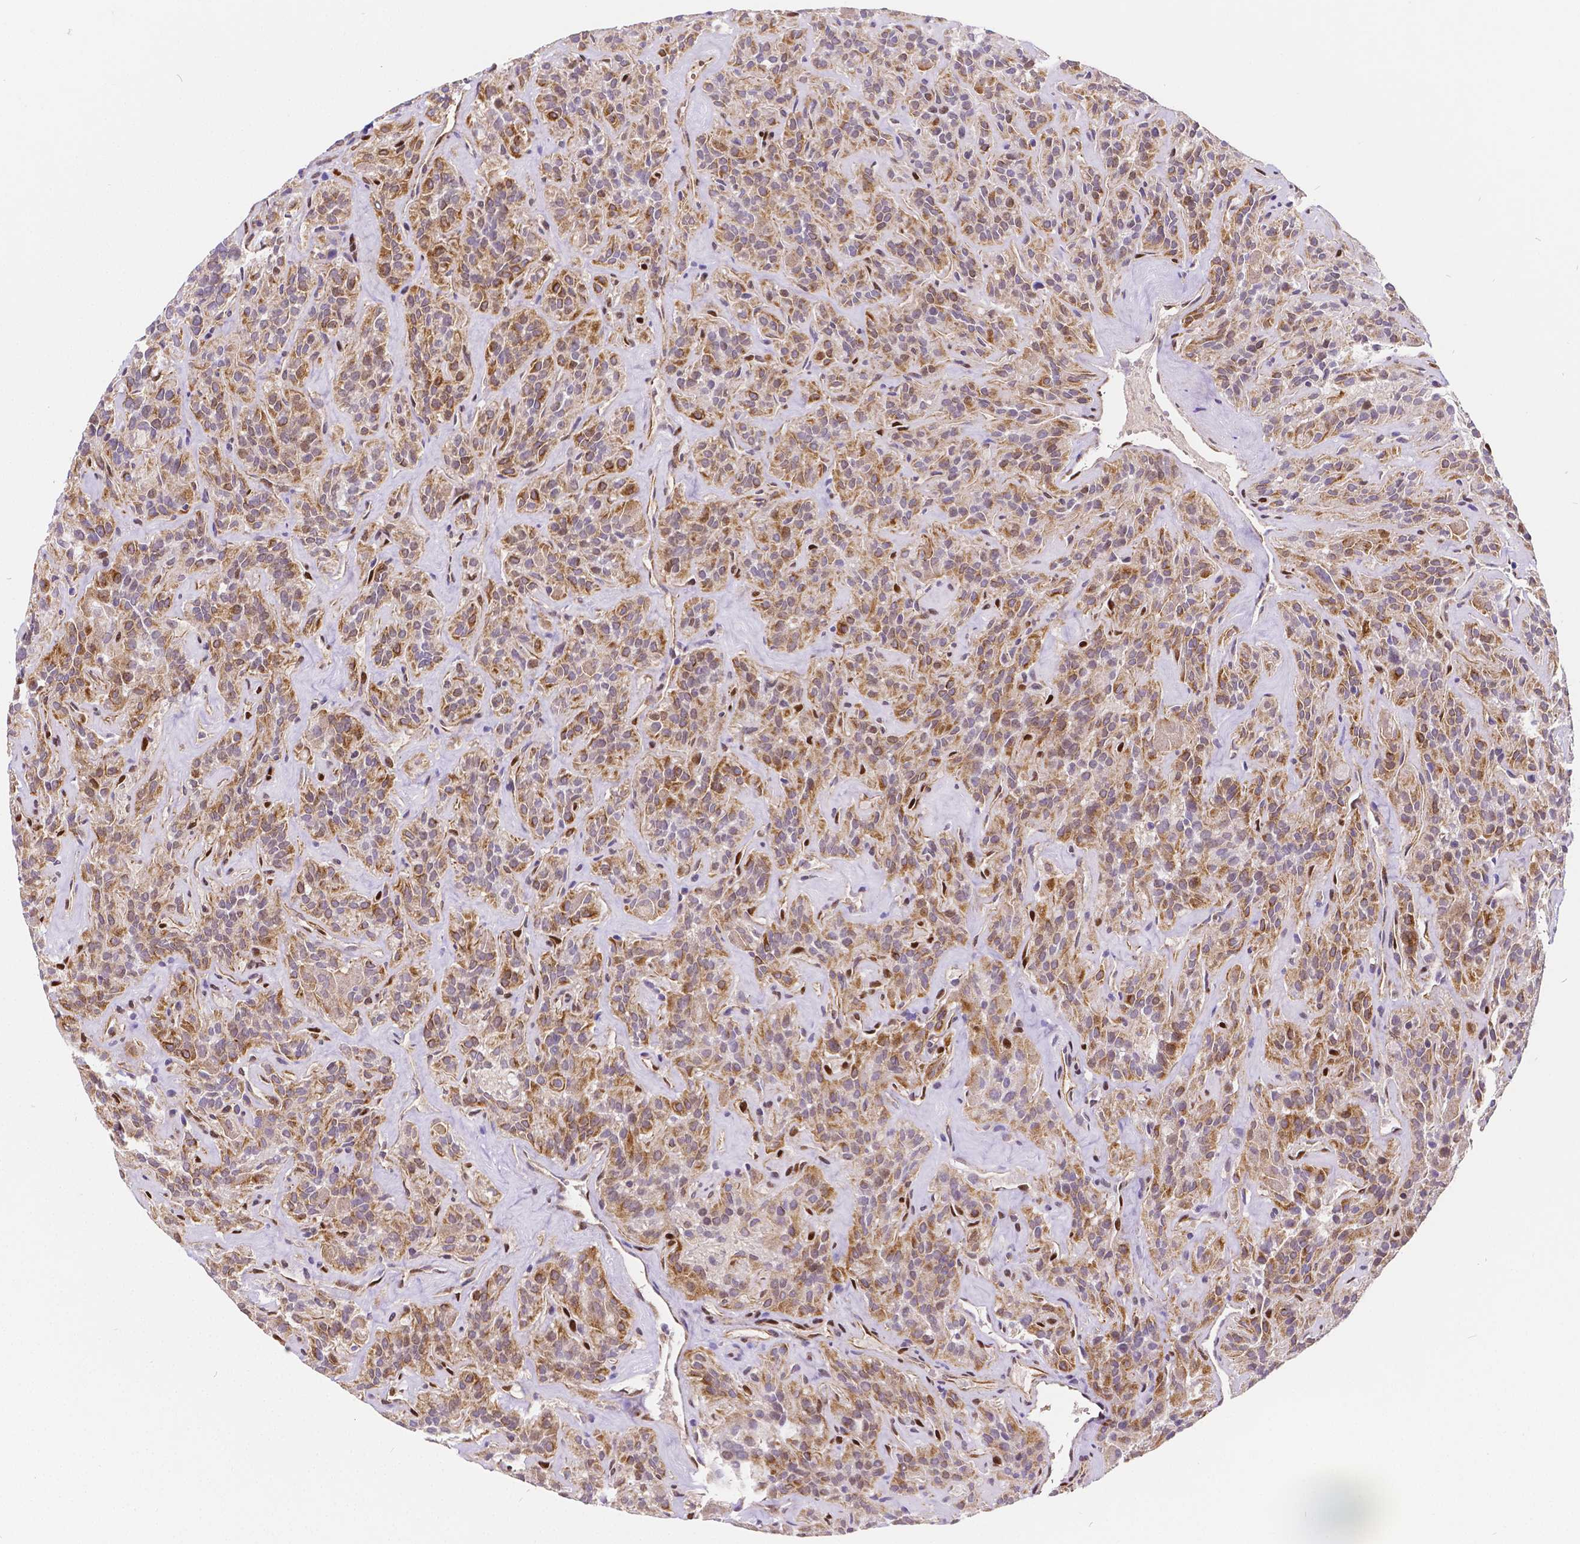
{"staining": {"intensity": "moderate", "quantity": "25%-75%", "location": "cytoplasmic/membranous"}, "tissue": "thyroid cancer", "cell_type": "Tumor cells", "image_type": "cancer", "snomed": [{"axis": "morphology", "description": "Papillary adenocarcinoma, NOS"}, {"axis": "topography", "description": "Thyroid gland"}], "caption": "Human thyroid cancer (papillary adenocarcinoma) stained for a protein (brown) demonstrates moderate cytoplasmic/membranous positive expression in about 25%-75% of tumor cells.", "gene": "MEF2C", "patient": {"sex": "female", "age": 45}}